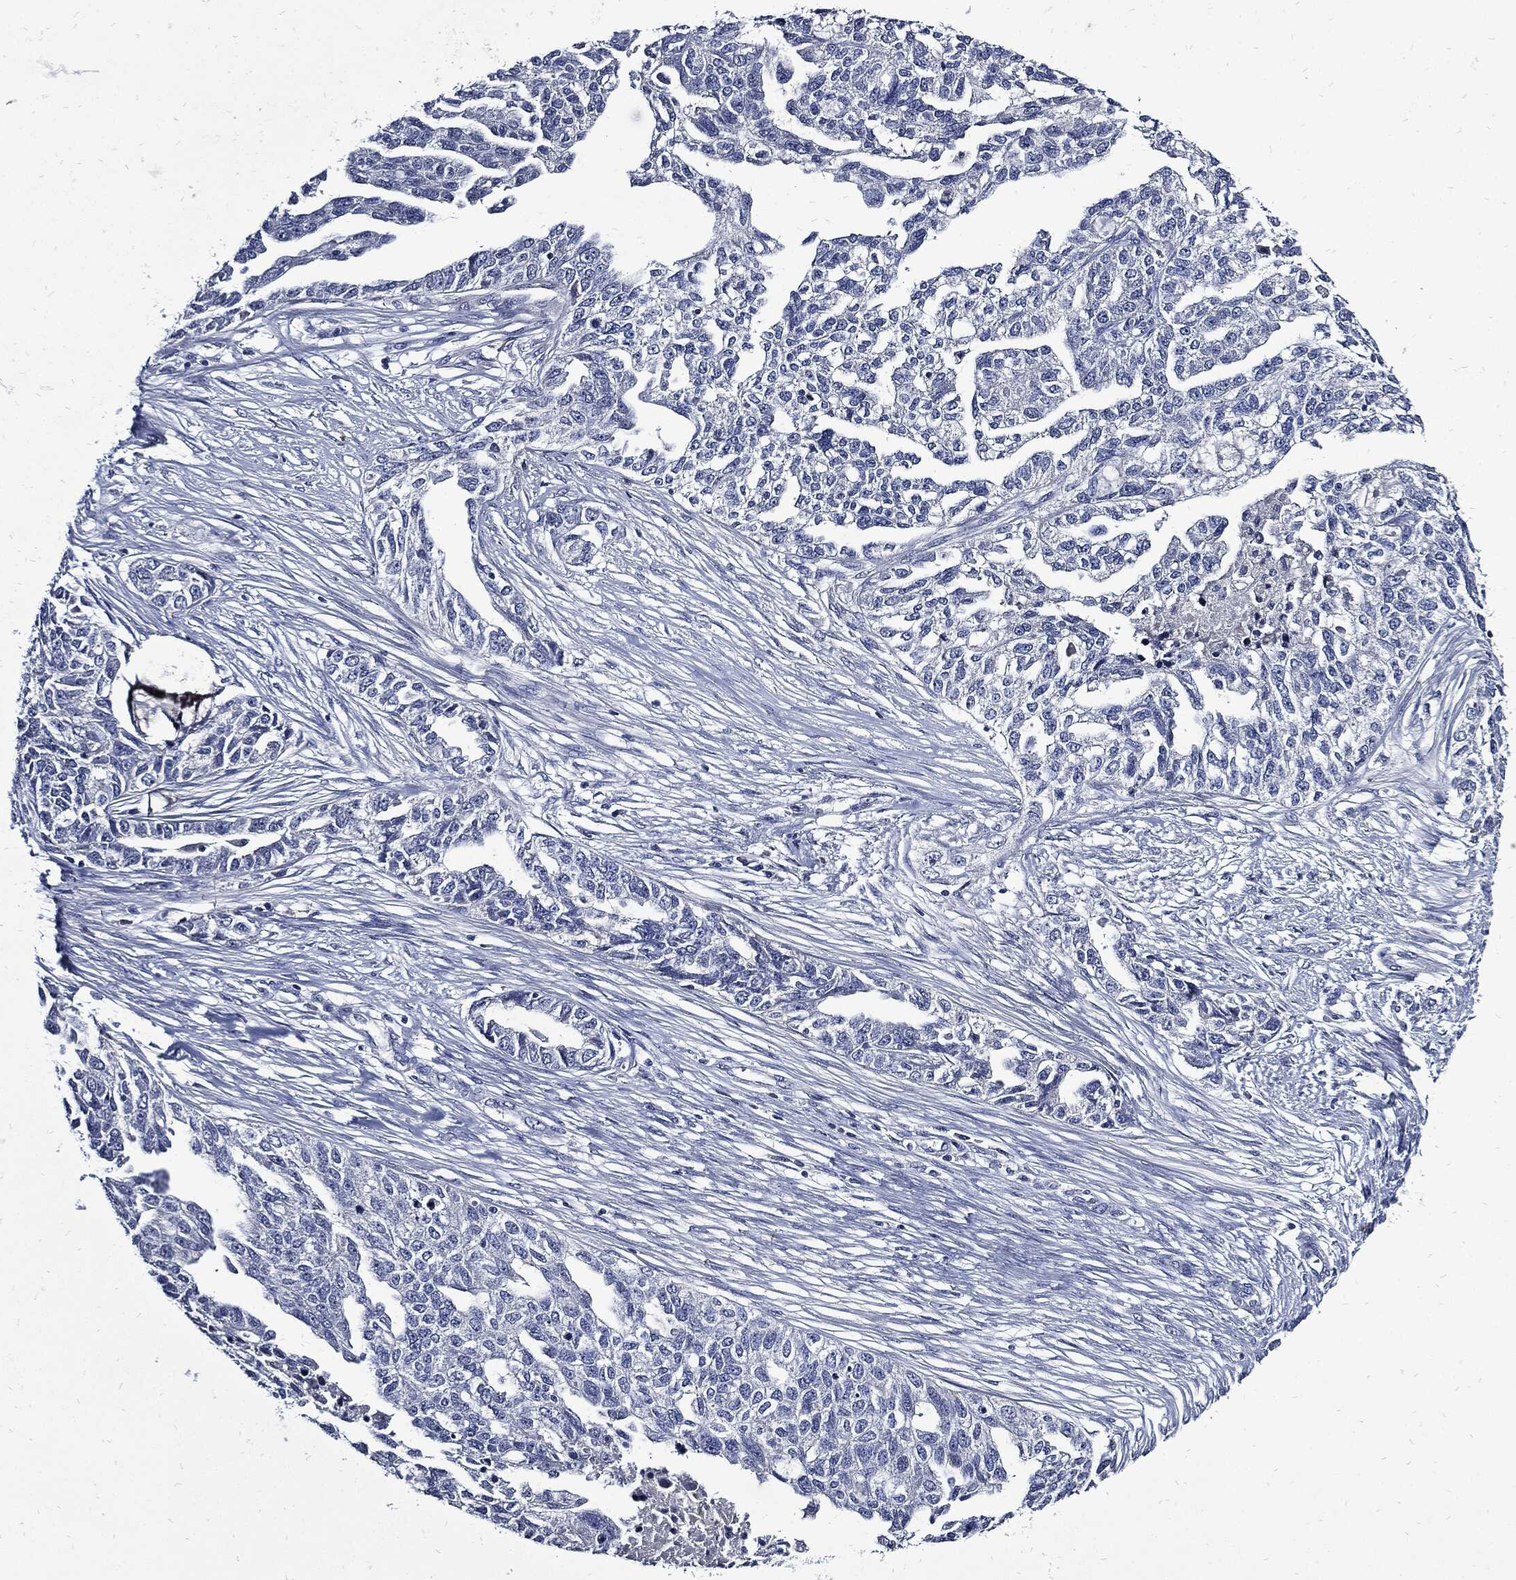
{"staining": {"intensity": "negative", "quantity": "none", "location": "none"}, "tissue": "ovarian cancer", "cell_type": "Tumor cells", "image_type": "cancer", "snomed": [{"axis": "morphology", "description": "Cystadenocarcinoma, serous, NOS"}, {"axis": "topography", "description": "Ovary"}], "caption": "A photomicrograph of human ovarian serous cystadenocarcinoma is negative for staining in tumor cells.", "gene": "CPE", "patient": {"sex": "female", "age": 51}}